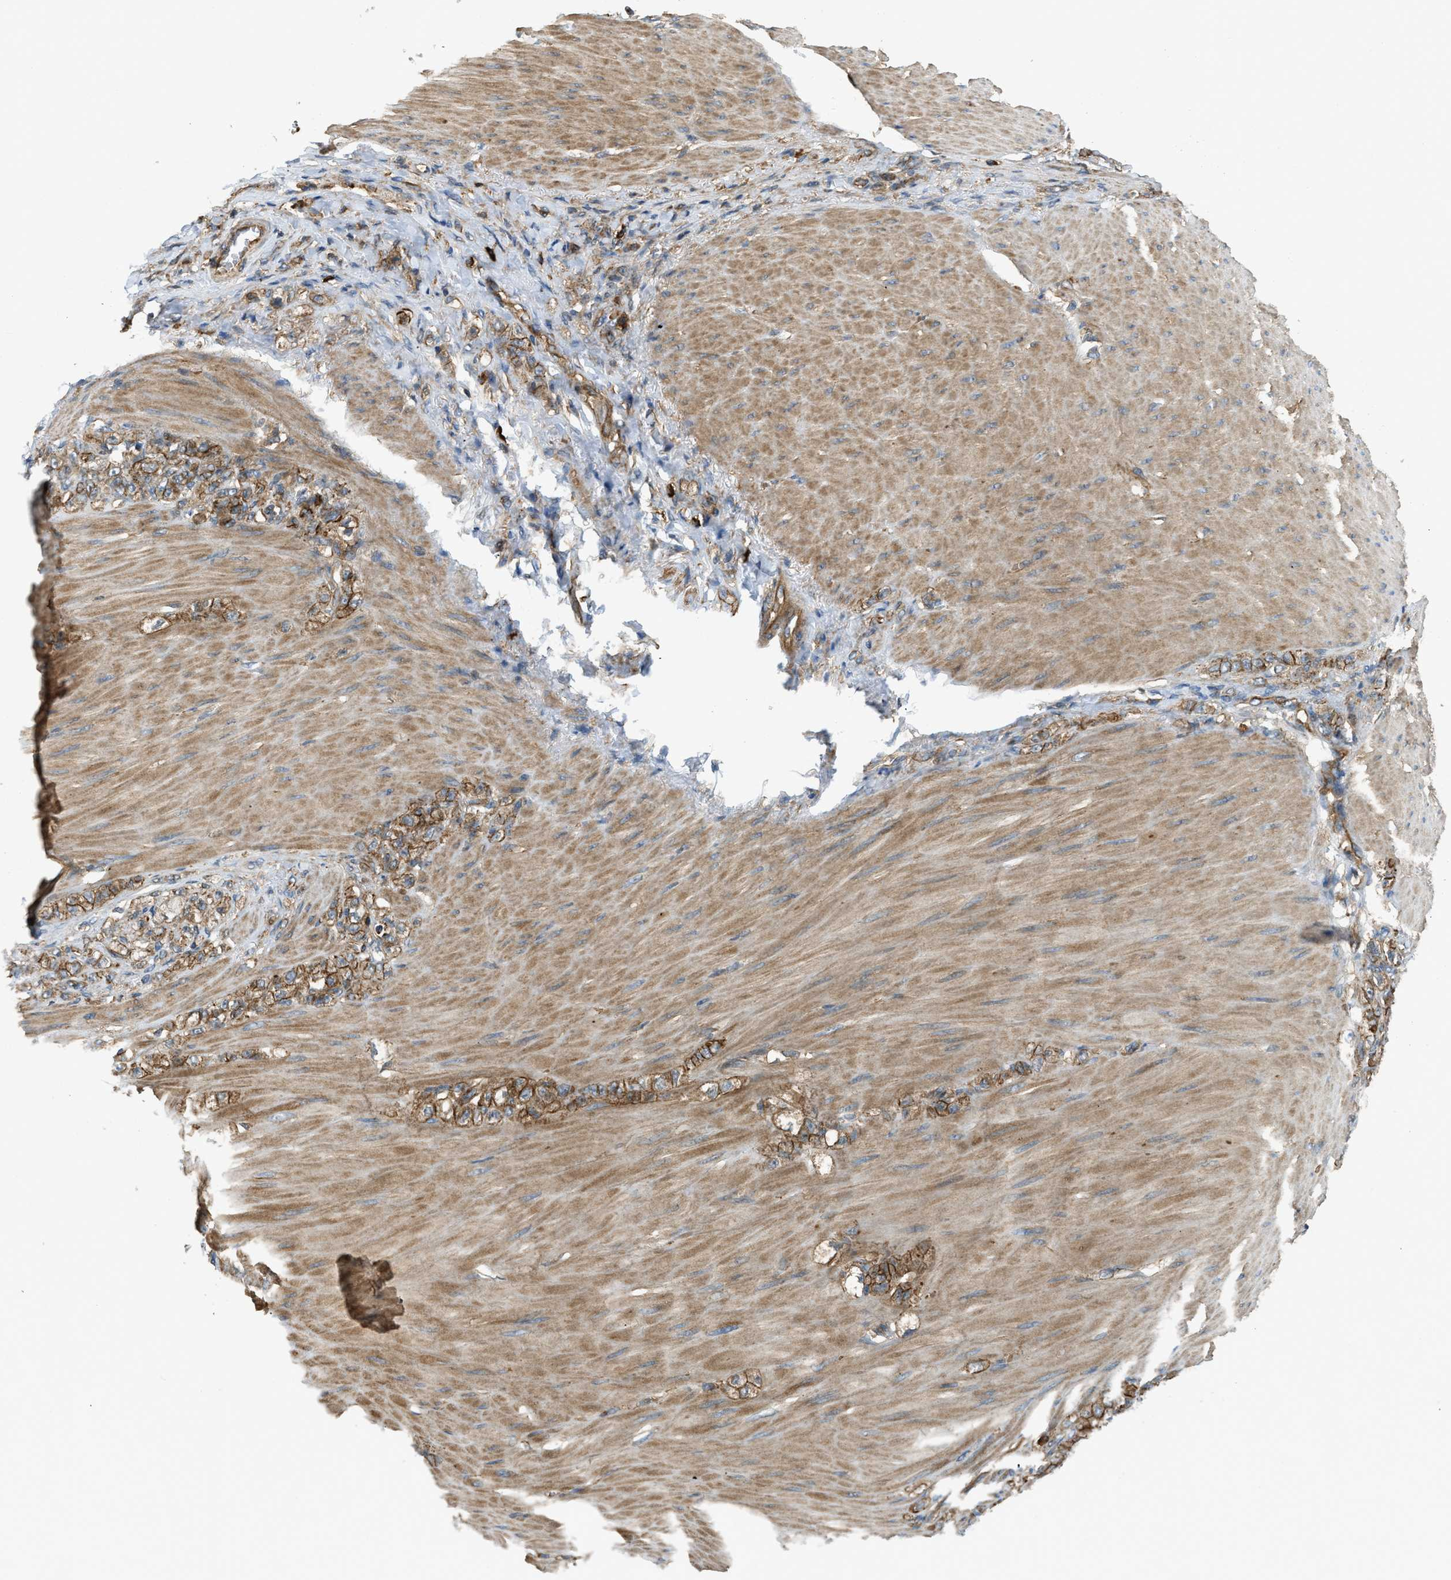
{"staining": {"intensity": "moderate", "quantity": ">75%", "location": "cytoplasmic/membranous"}, "tissue": "stomach cancer", "cell_type": "Tumor cells", "image_type": "cancer", "snomed": [{"axis": "morphology", "description": "Normal tissue, NOS"}, {"axis": "morphology", "description": "Adenocarcinoma, NOS"}, {"axis": "topography", "description": "Stomach"}], "caption": "An image of adenocarcinoma (stomach) stained for a protein displays moderate cytoplasmic/membranous brown staining in tumor cells.", "gene": "BAG4", "patient": {"sex": "male", "age": 82}}